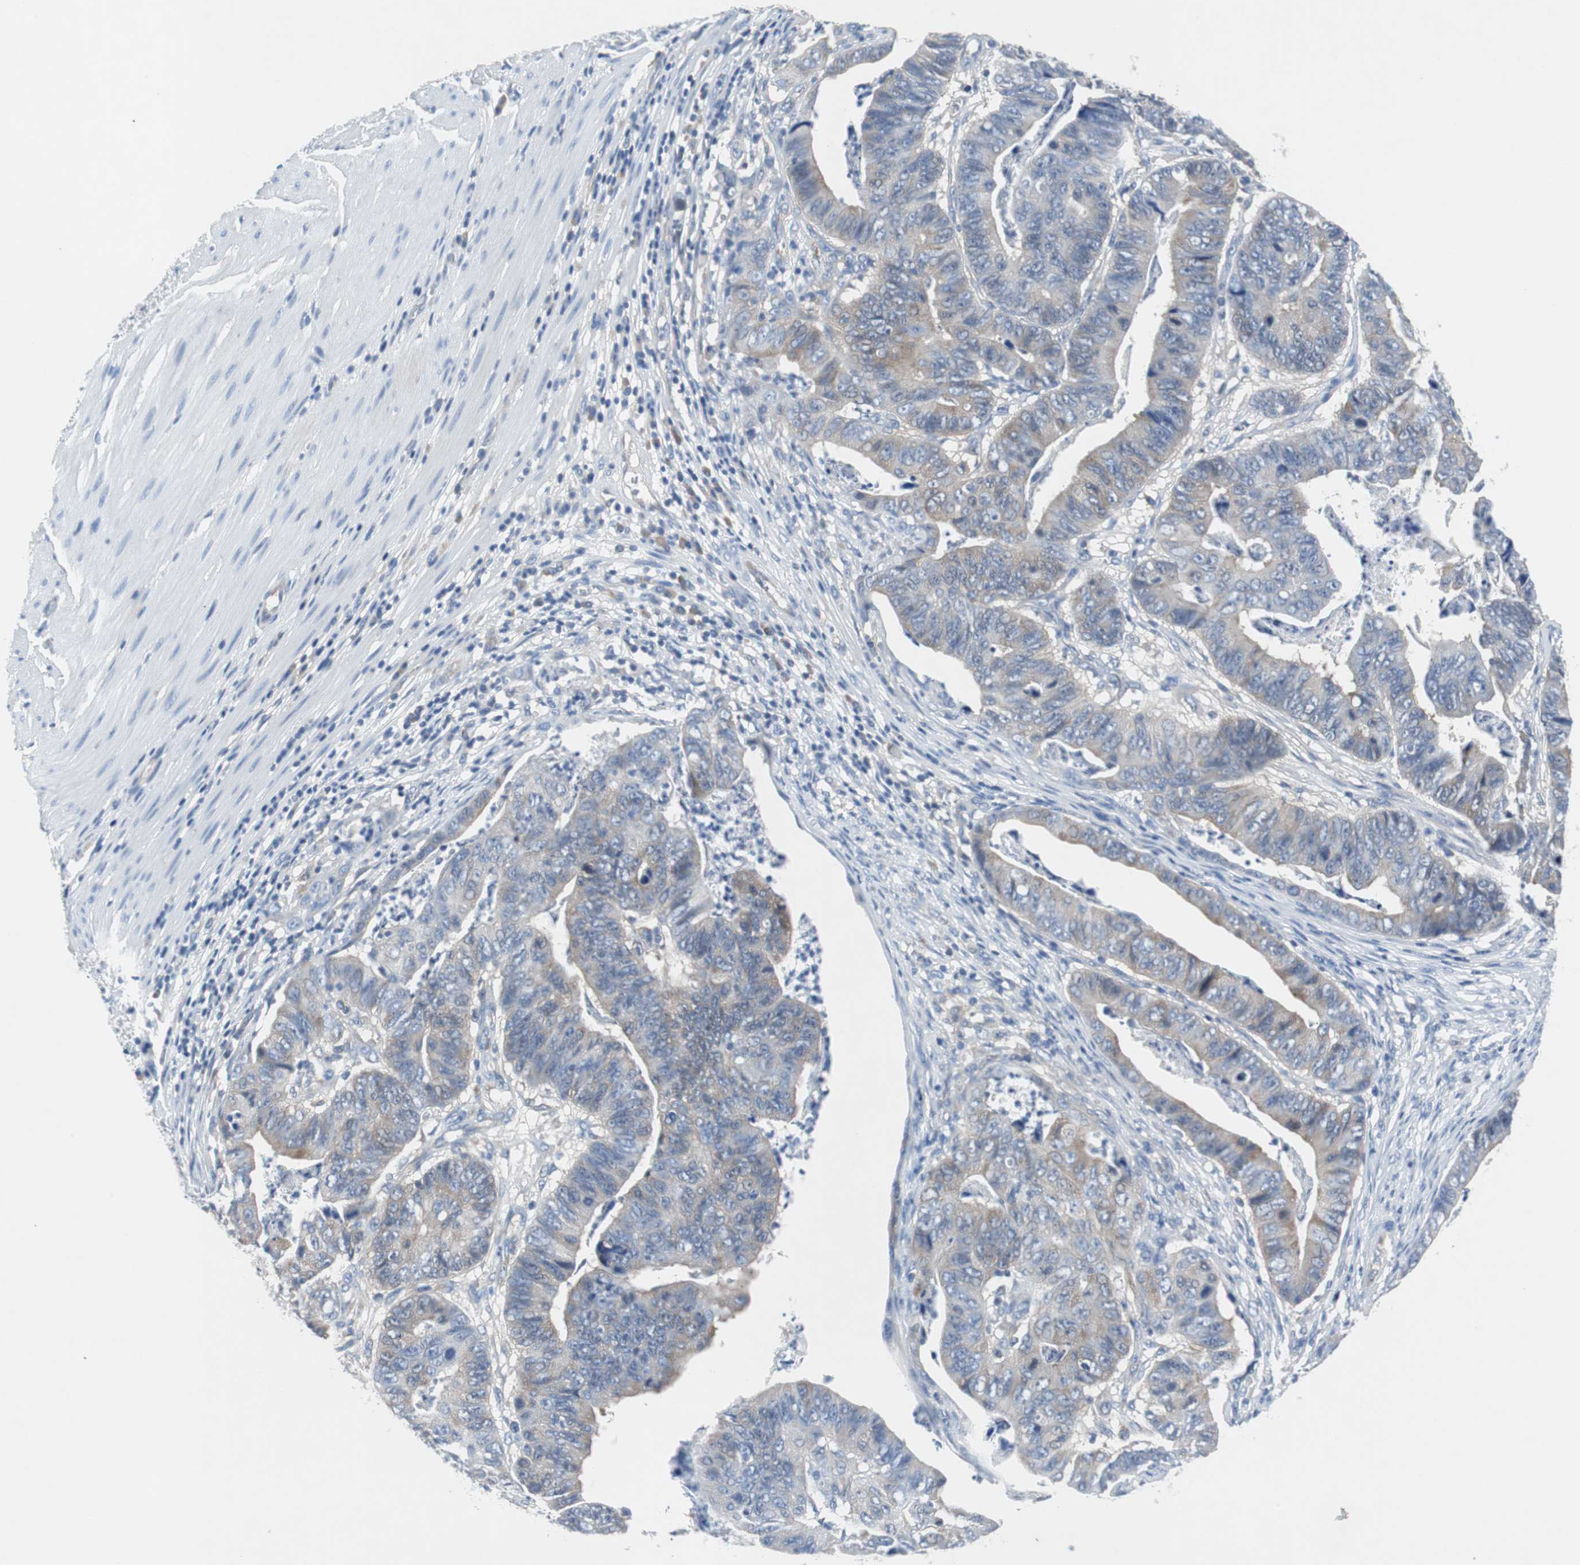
{"staining": {"intensity": "weak", "quantity": "25%-75%", "location": "cytoplasmic/membranous"}, "tissue": "stomach cancer", "cell_type": "Tumor cells", "image_type": "cancer", "snomed": [{"axis": "morphology", "description": "Adenocarcinoma, NOS"}, {"axis": "topography", "description": "Stomach, lower"}], "caption": "Protein expression analysis of human stomach cancer reveals weak cytoplasmic/membranous staining in approximately 25%-75% of tumor cells. The staining was performed using DAB to visualize the protein expression in brown, while the nuclei were stained in blue with hematoxylin (Magnification: 20x).", "gene": "EEF2K", "patient": {"sex": "male", "age": 77}}